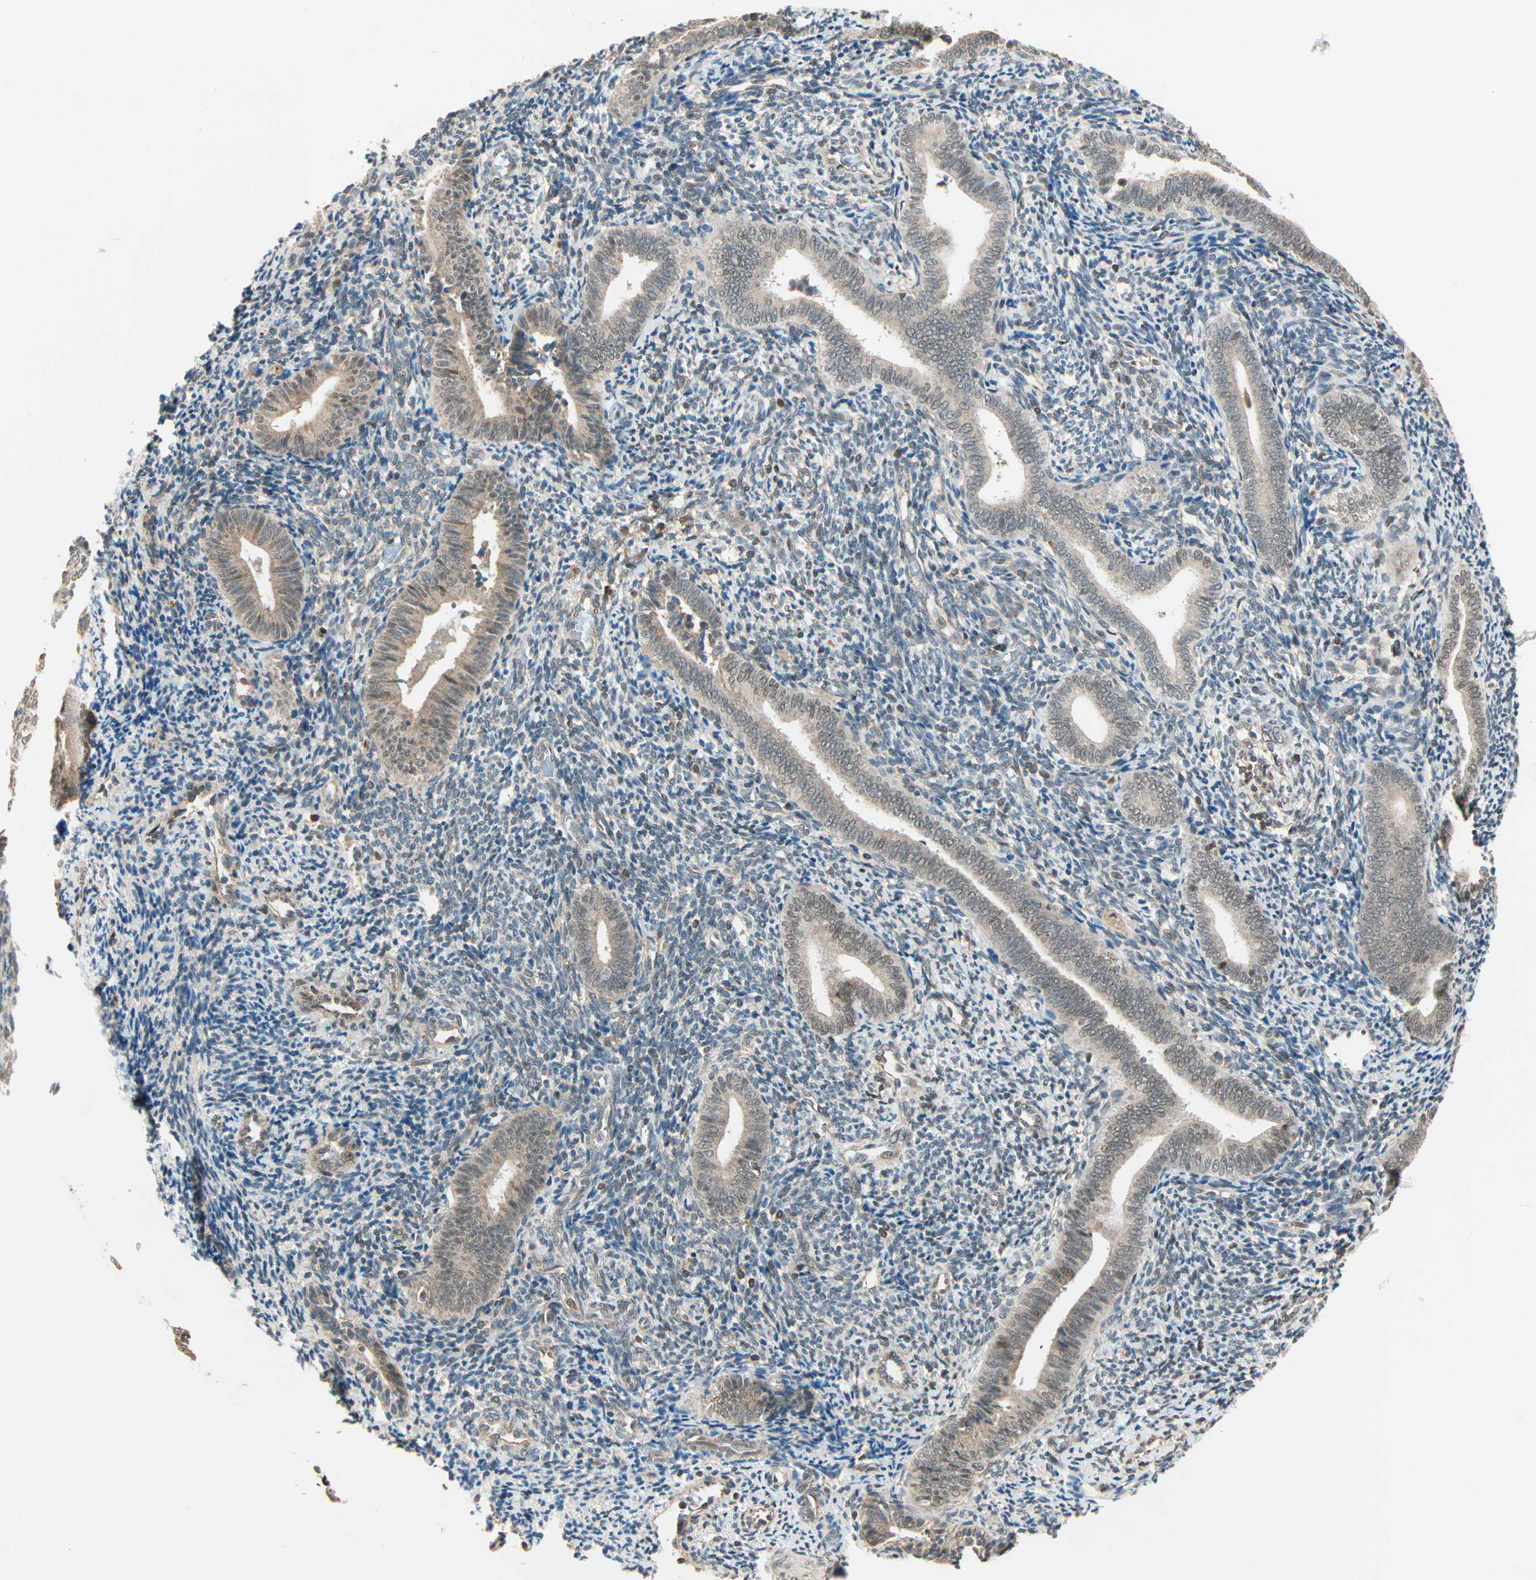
{"staining": {"intensity": "strong", "quantity": "25%-75%", "location": "cytoplasmic/membranous,nuclear"}, "tissue": "endometrium", "cell_type": "Cells in endometrial stroma", "image_type": "normal", "snomed": [{"axis": "morphology", "description": "Normal tissue, NOS"}, {"axis": "topography", "description": "Uterus"}, {"axis": "topography", "description": "Endometrium"}], "caption": "Immunohistochemical staining of normal human endometrium displays high levels of strong cytoplasmic/membranous,nuclear staining in approximately 25%-75% of cells in endometrial stroma.", "gene": "PNPLA6", "patient": {"sex": "female", "age": 33}}